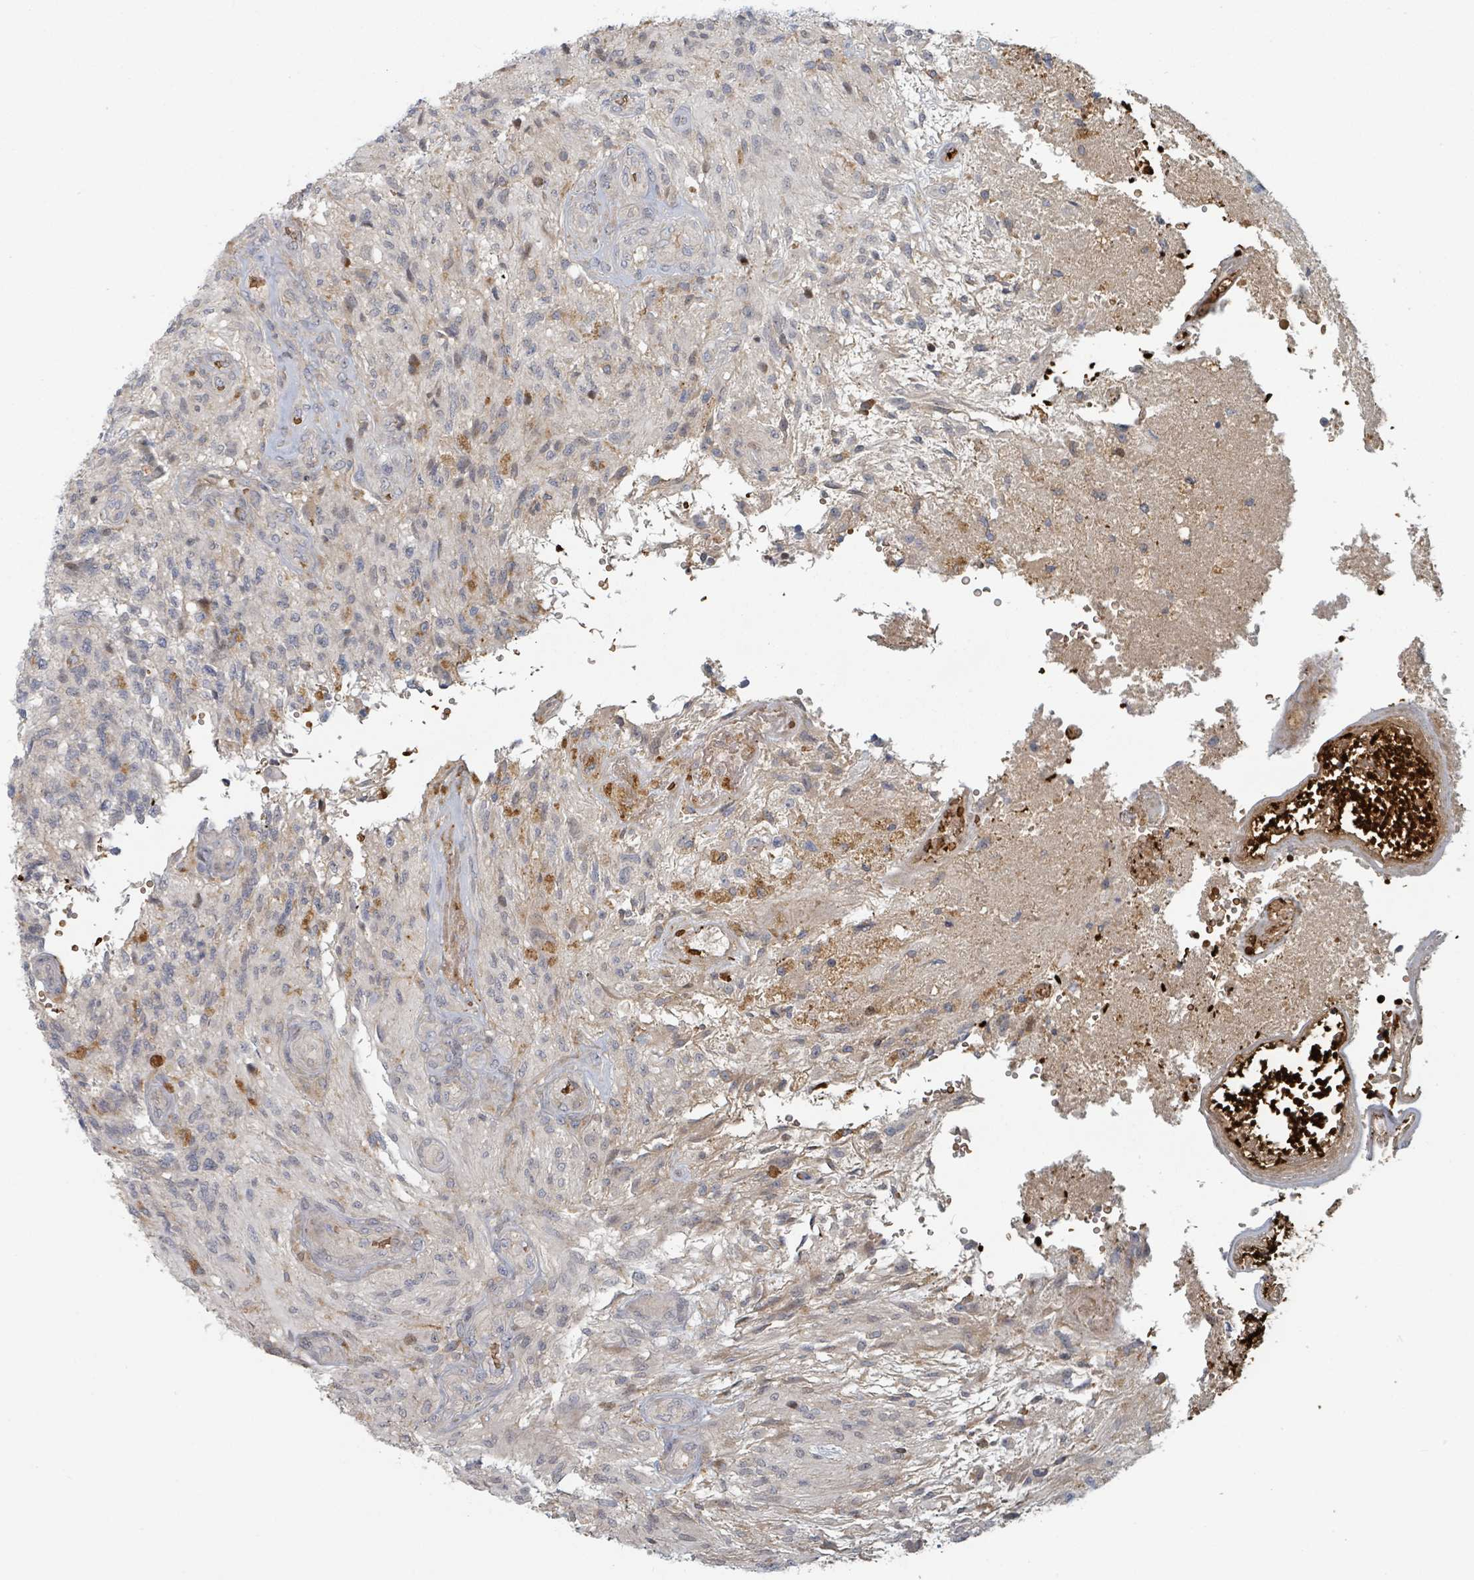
{"staining": {"intensity": "negative", "quantity": "none", "location": "none"}, "tissue": "glioma", "cell_type": "Tumor cells", "image_type": "cancer", "snomed": [{"axis": "morphology", "description": "Glioma, malignant, High grade"}, {"axis": "topography", "description": "Brain"}], "caption": "This is a histopathology image of IHC staining of glioma, which shows no positivity in tumor cells.", "gene": "TRPC4AP", "patient": {"sex": "male", "age": 56}}